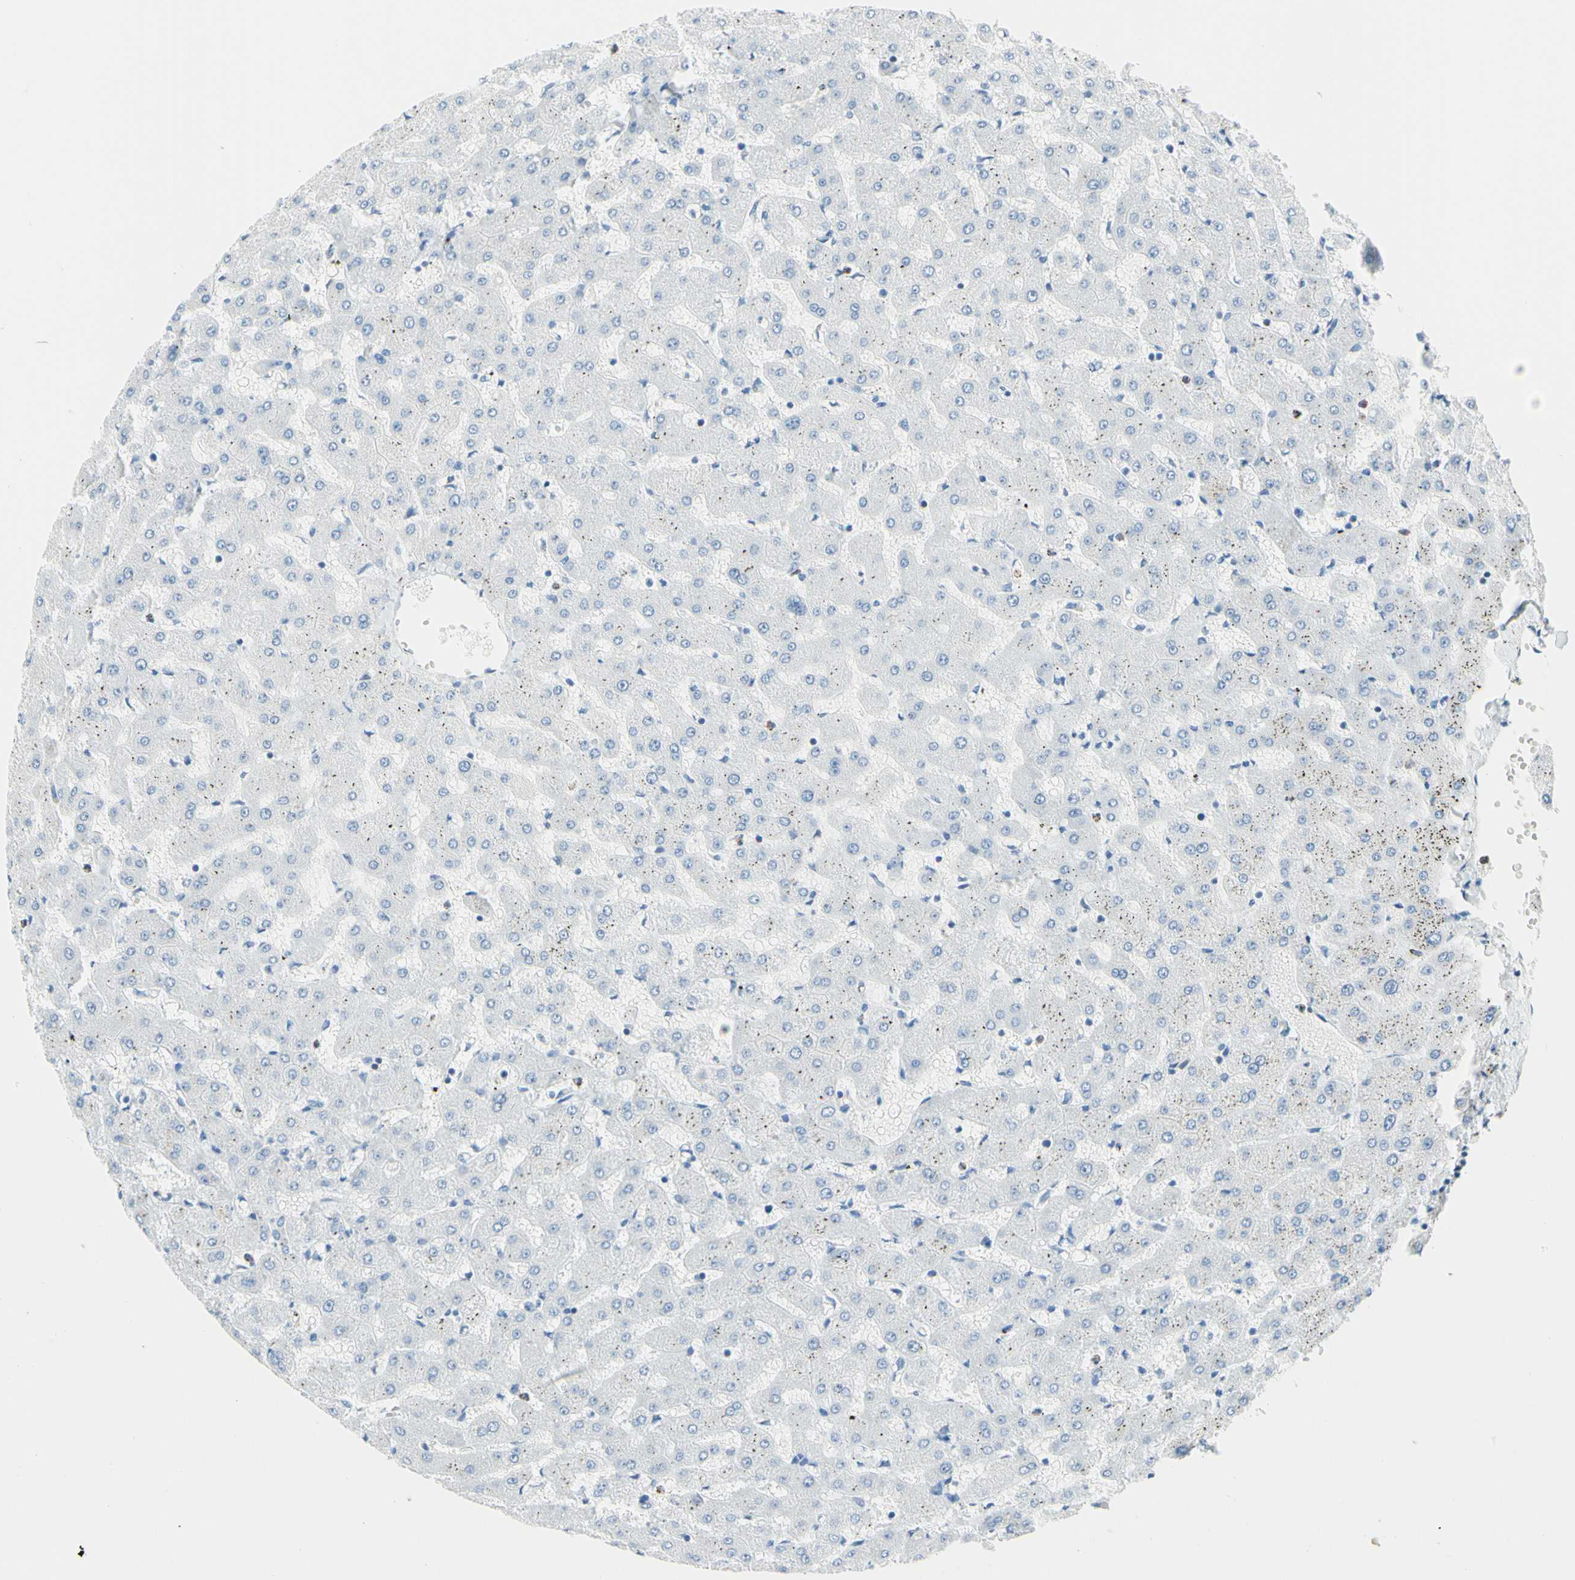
{"staining": {"intensity": "weak", "quantity": "<25%", "location": "cytoplasmic/membranous"}, "tissue": "liver", "cell_type": "Cholangiocytes", "image_type": "normal", "snomed": [{"axis": "morphology", "description": "Normal tissue, NOS"}, {"axis": "topography", "description": "Liver"}], "caption": "This is a micrograph of immunohistochemistry (IHC) staining of unremarkable liver, which shows no staining in cholangiocytes. Nuclei are stained in blue.", "gene": "CYSLTR1", "patient": {"sex": "female", "age": 63}}